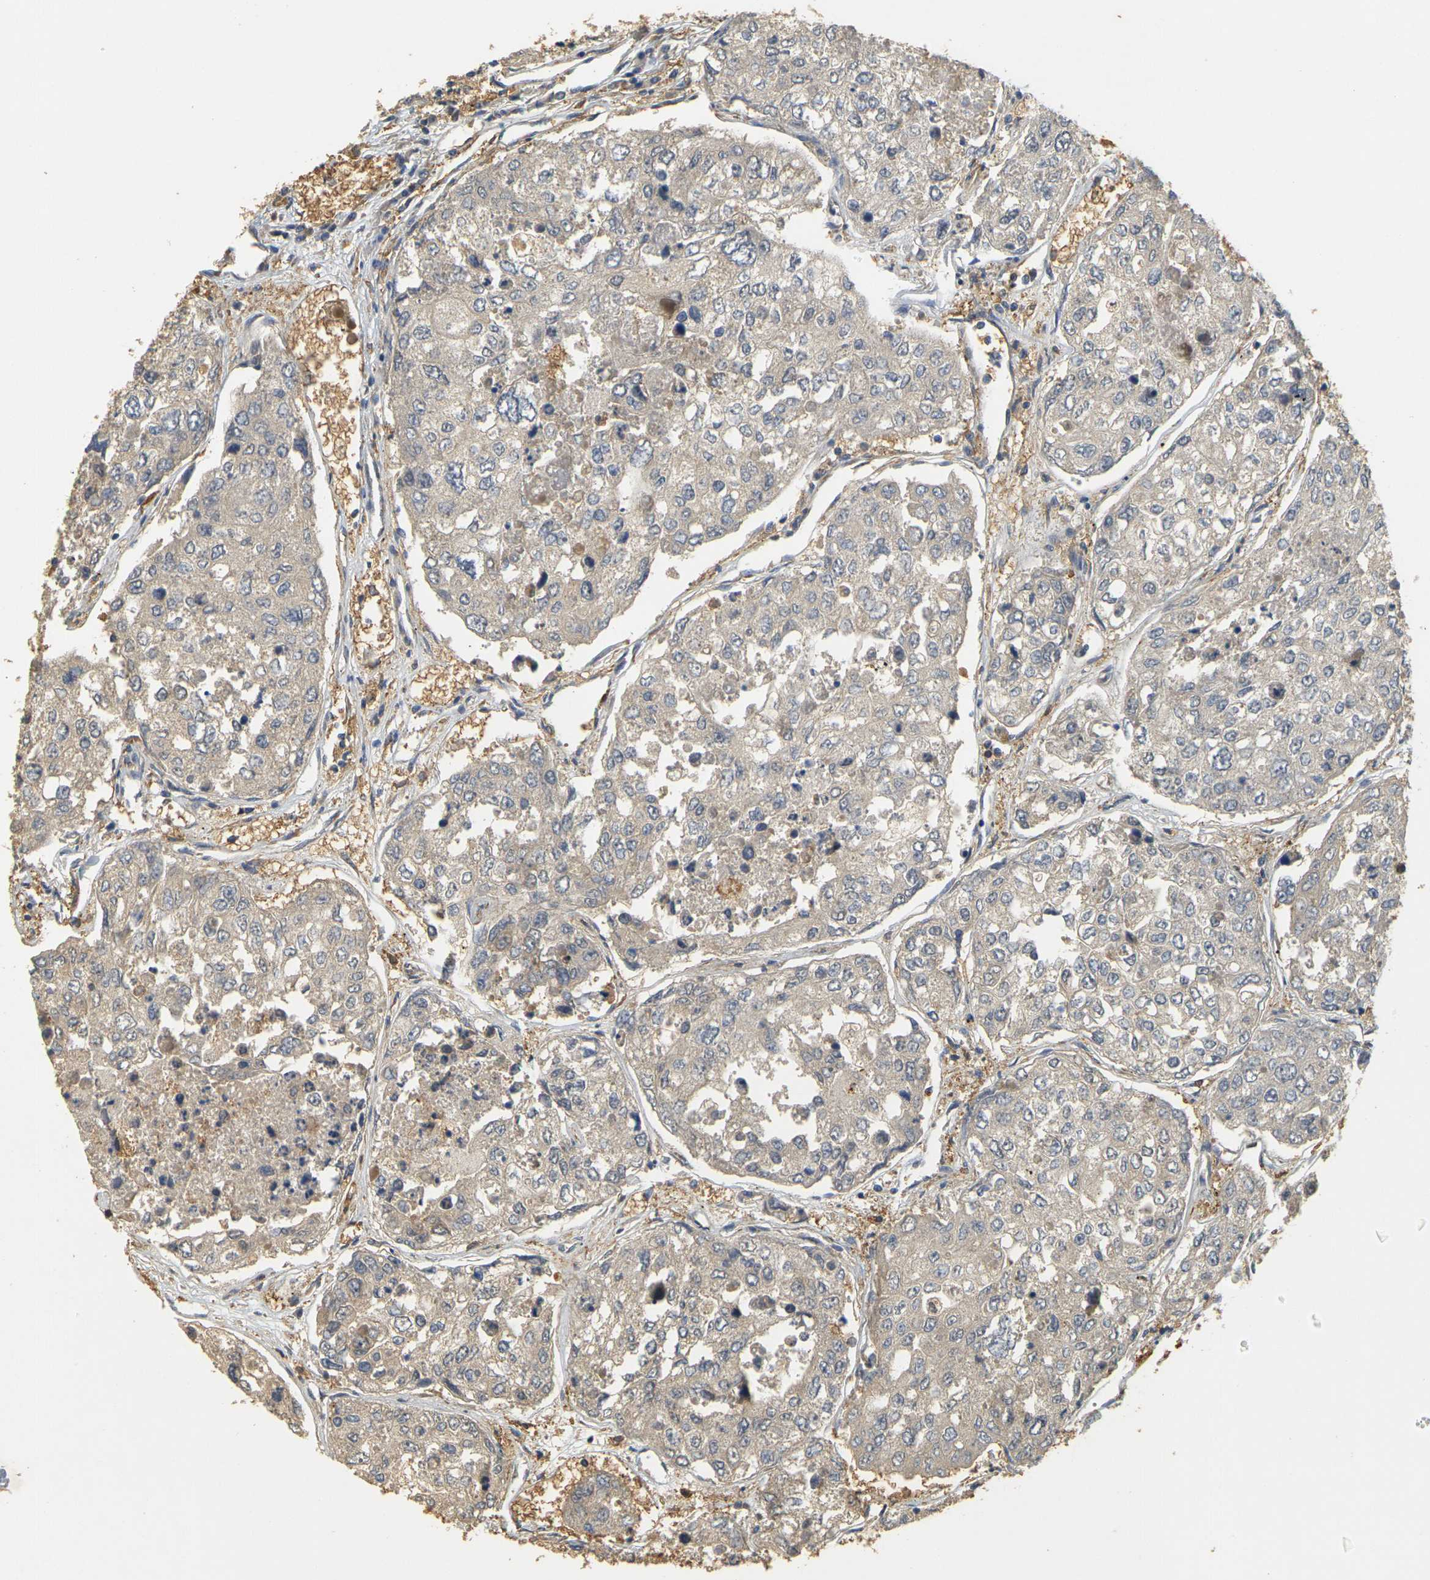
{"staining": {"intensity": "weak", "quantity": "<25%", "location": "cytoplasmic/membranous"}, "tissue": "urothelial cancer", "cell_type": "Tumor cells", "image_type": "cancer", "snomed": [{"axis": "morphology", "description": "Urothelial carcinoma, High grade"}, {"axis": "topography", "description": "Lymph node"}, {"axis": "topography", "description": "Urinary bladder"}], "caption": "Immunohistochemical staining of human urothelial cancer demonstrates no significant expression in tumor cells. (DAB (3,3'-diaminobenzidine) immunohistochemistry visualized using brightfield microscopy, high magnification).", "gene": "MEGF9", "patient": {"sex": "male", "age": 51}}